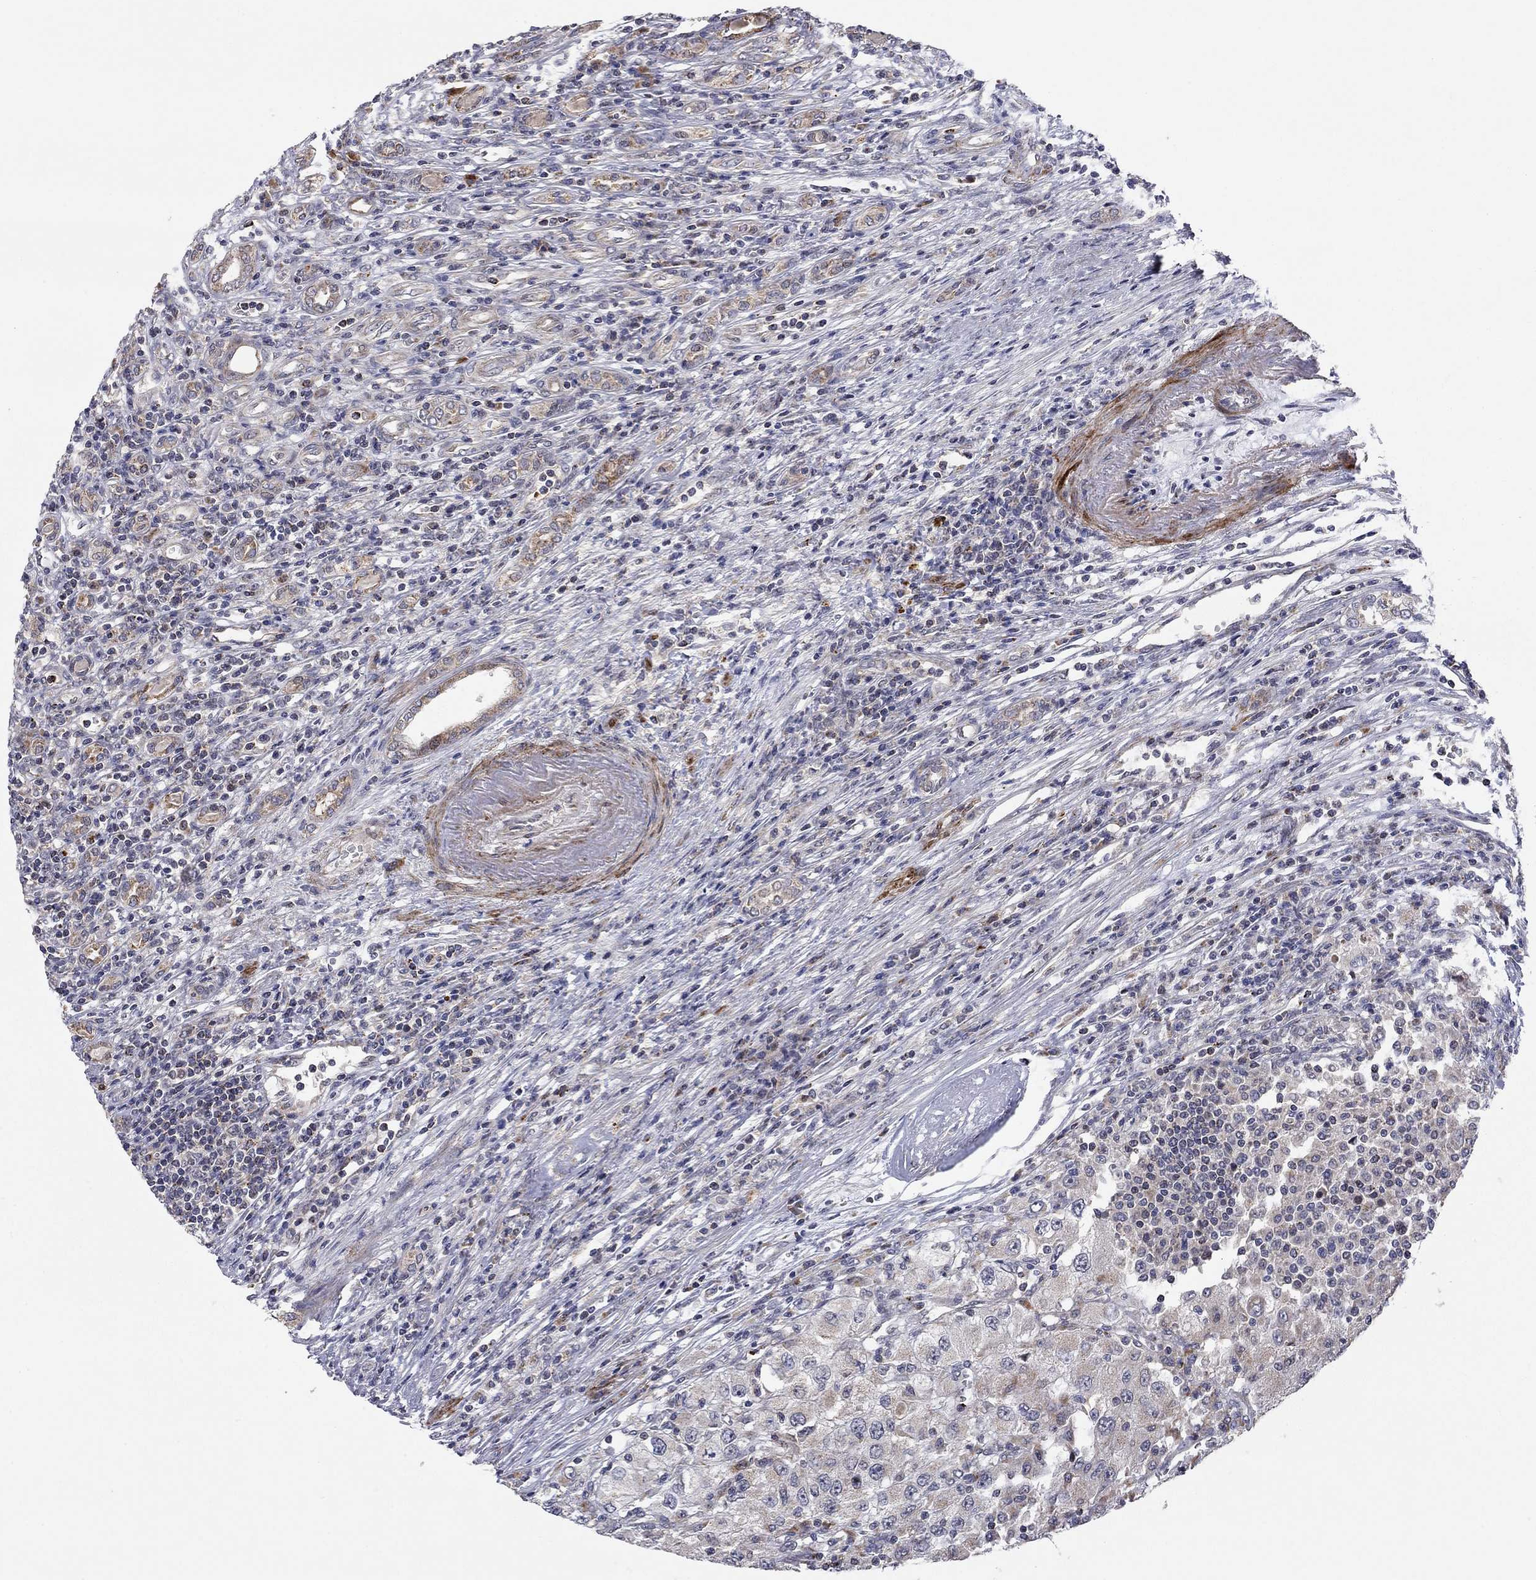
{"staining": {"intensity": "weak", "quantity": "25%-75%", "location": "cytoplasmic/membranous"}, "tissue": "renal cancer", "cell_type": "Tumor cells", "image_type": "cancer", "snomed": [{"axis": "morphology", "description": "Adenocarcinoma, NOS"}, {"axis": "topography", "description": "Kidney"}], "caption": "Immunohistochemistry of renal cancer displays low levels of weak cytoplasmic/membranous positivity in about 25%-75% of tumor cells. Nuclei are stained in blue.", "gene": "IDS", "patient": {"sex": "female", "age": 67}}